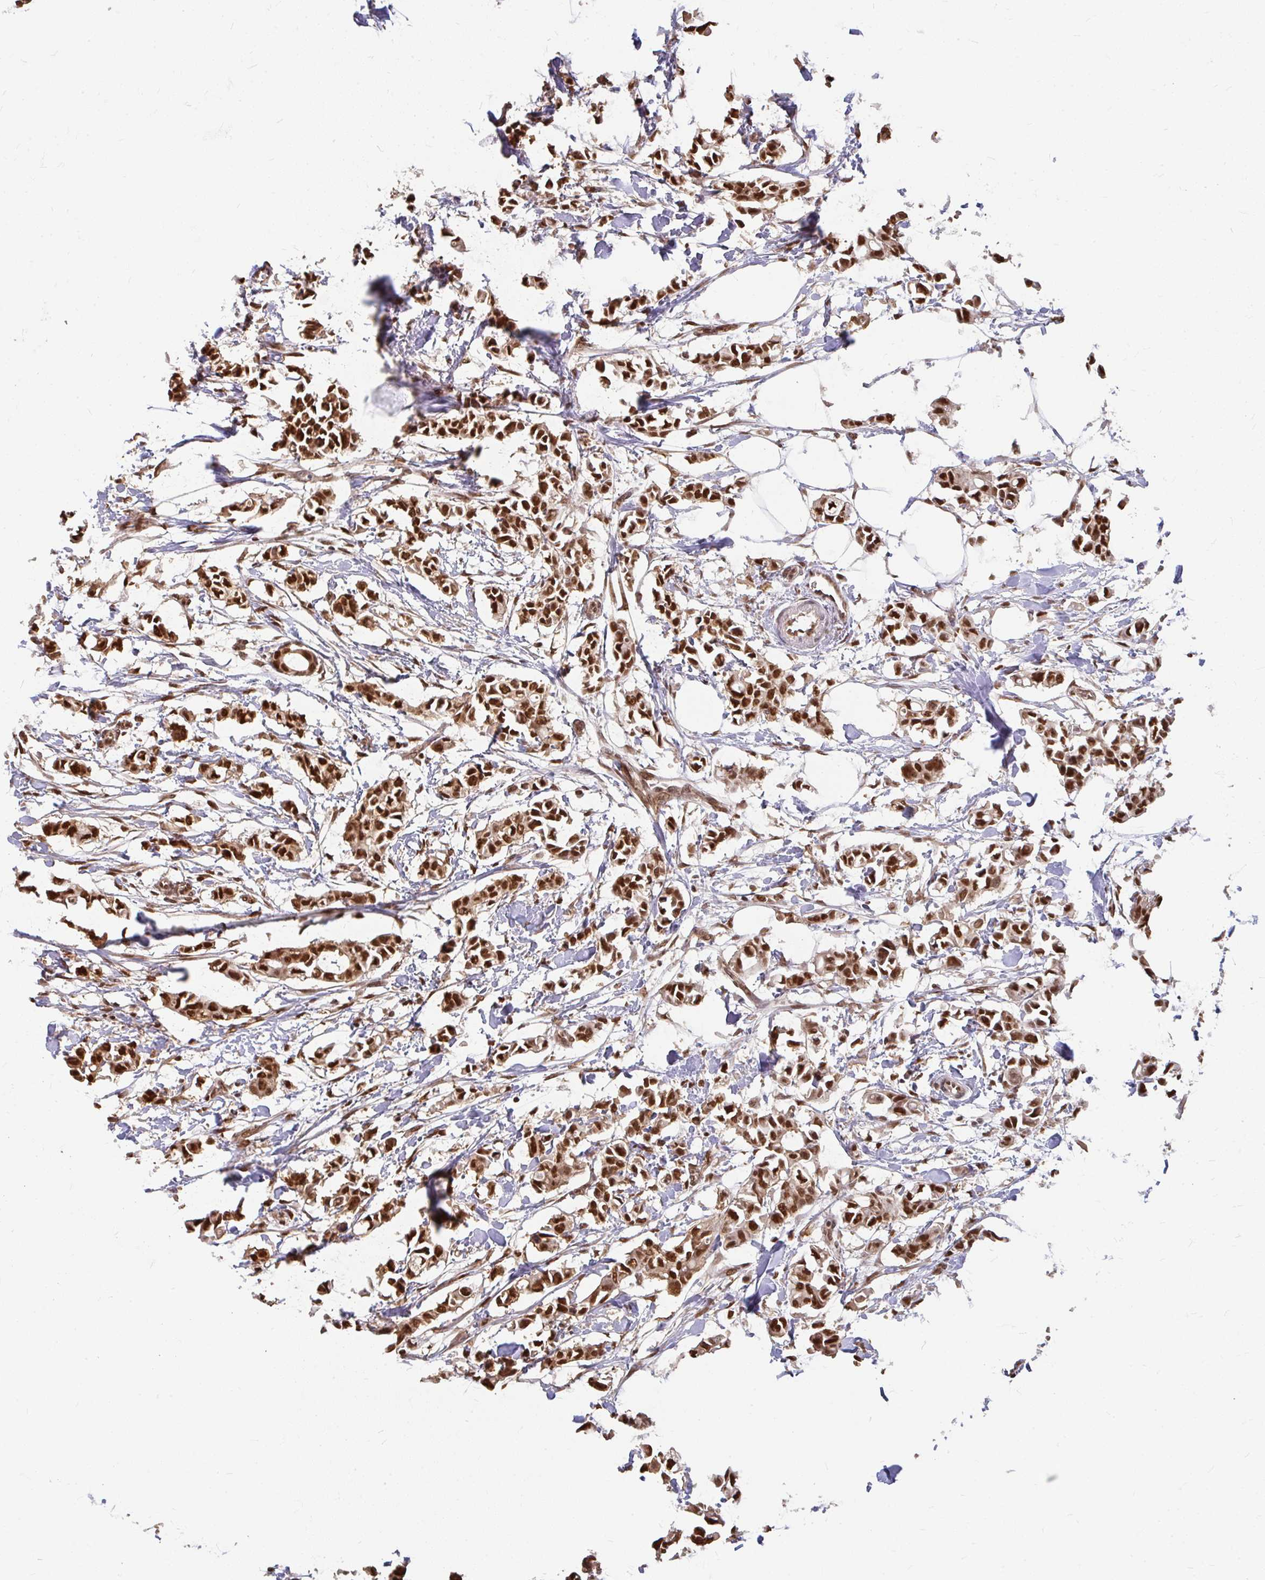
{"staining": {"intensity": "strong", "quantity": ">75%", "location": "nuclear"}, "tissue": "breast cancer", "cell_type": "Tumor cells", "image_type": "cancer", "snomed": [{"axis": "morphology", "description": "Duct carcinoma"}, {"axis": "topography", "description": "Breast"}], "caption": "Breast intraductal carcinoma stained with a protein marker exhibits strong staining in tumor cells.", "gene": "XPO1", "patient": {"sex": "female", "age": 41}}